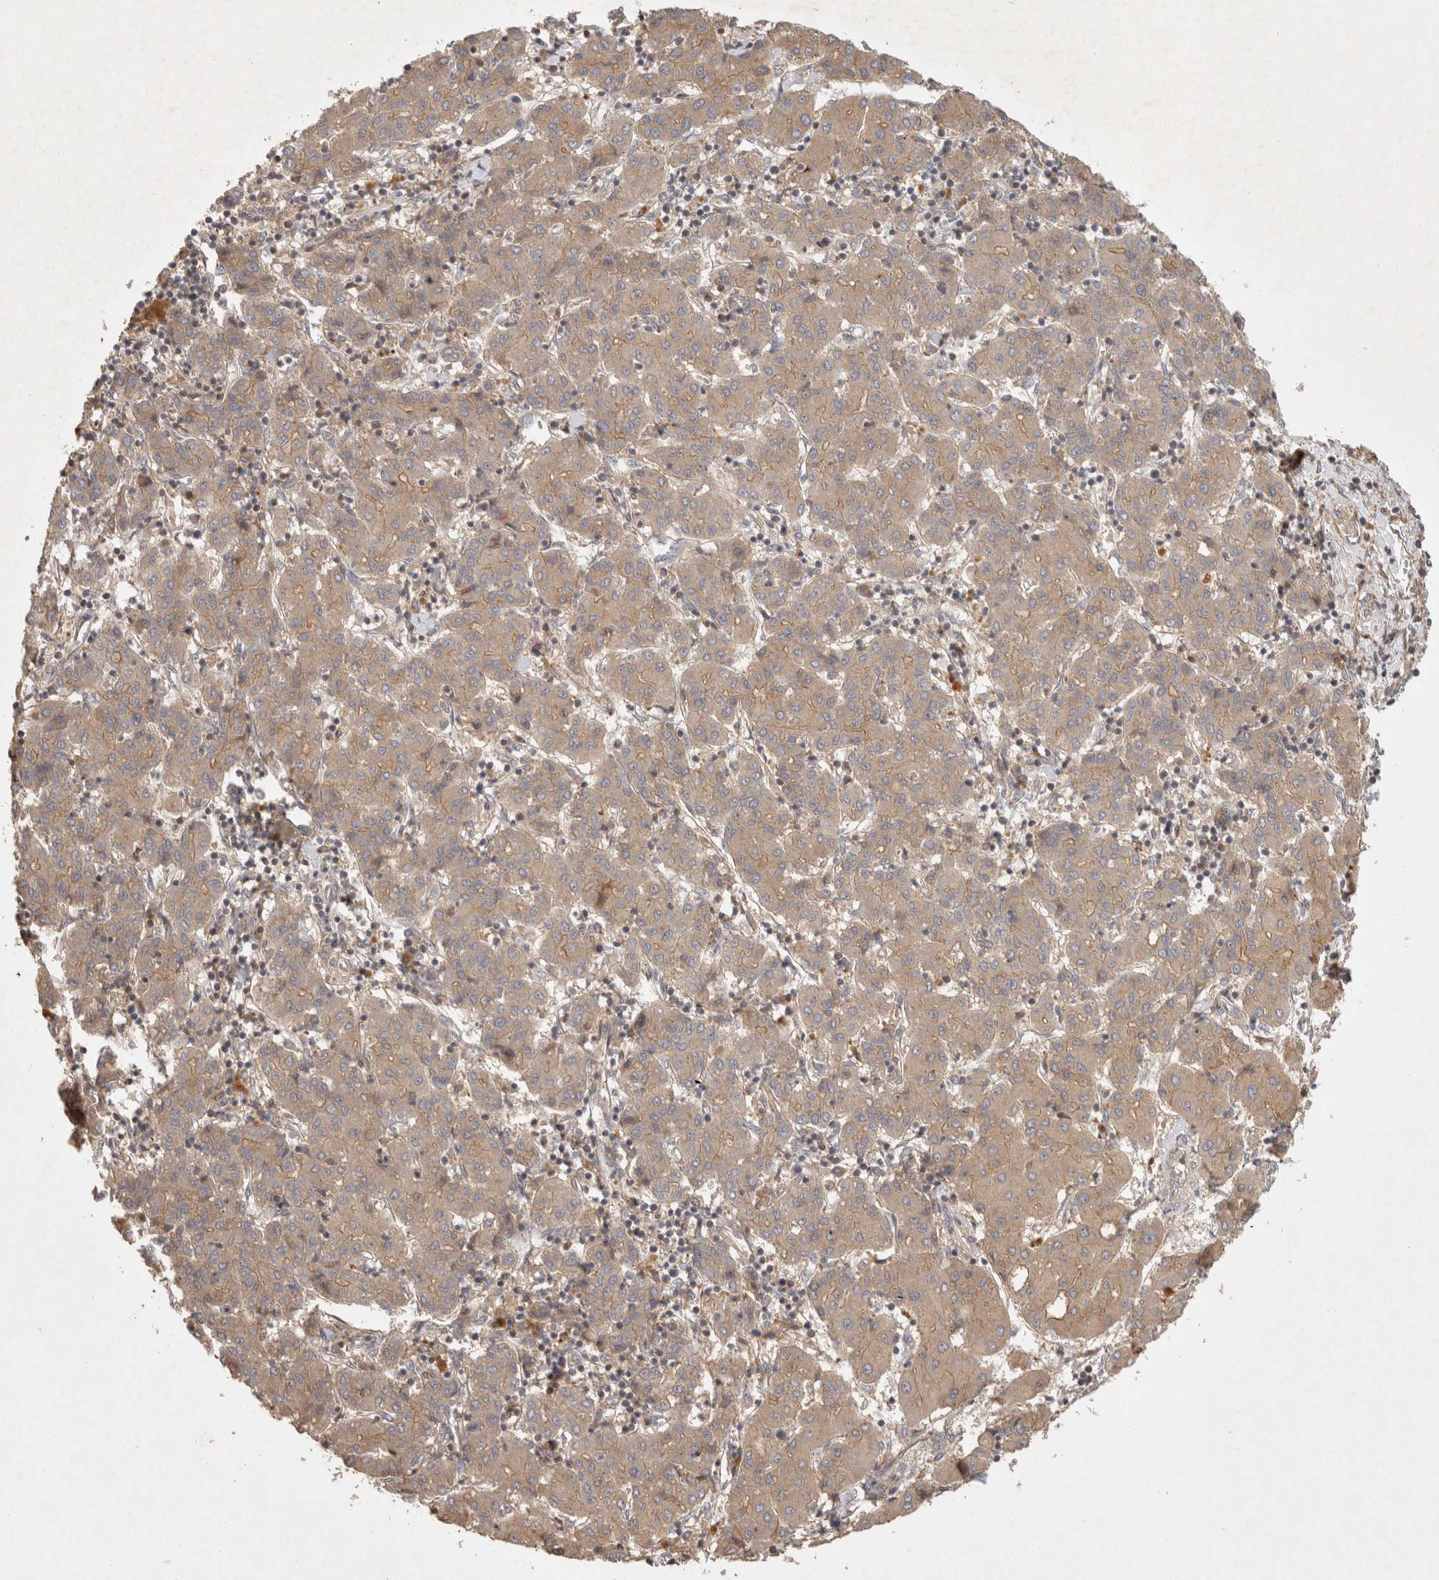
{"staining": {"intensity": "weak", "quantity": ">75%", "location": "cytoplasmic/membranous"}, "tissue": "liver cancer", "cell_type": "Tumor cells", "image_type": "cancer", "snomed": [{"axis": "morphology", "description": "Carcinoma, Hepatocellular, NOS"}, {"axis": "topography", "description": "Liver"}], "caption": "Protein expression analysis of hepatocellular carcinoma (liver) demonstrates weak cytoplasmic/membranous staining in approximately >75% of tumor cells. (DAB IHC with brightfield microscopy, high magnification).", "gene": "PPP1R42", "patient": {"sex": "male", "age": 65}}